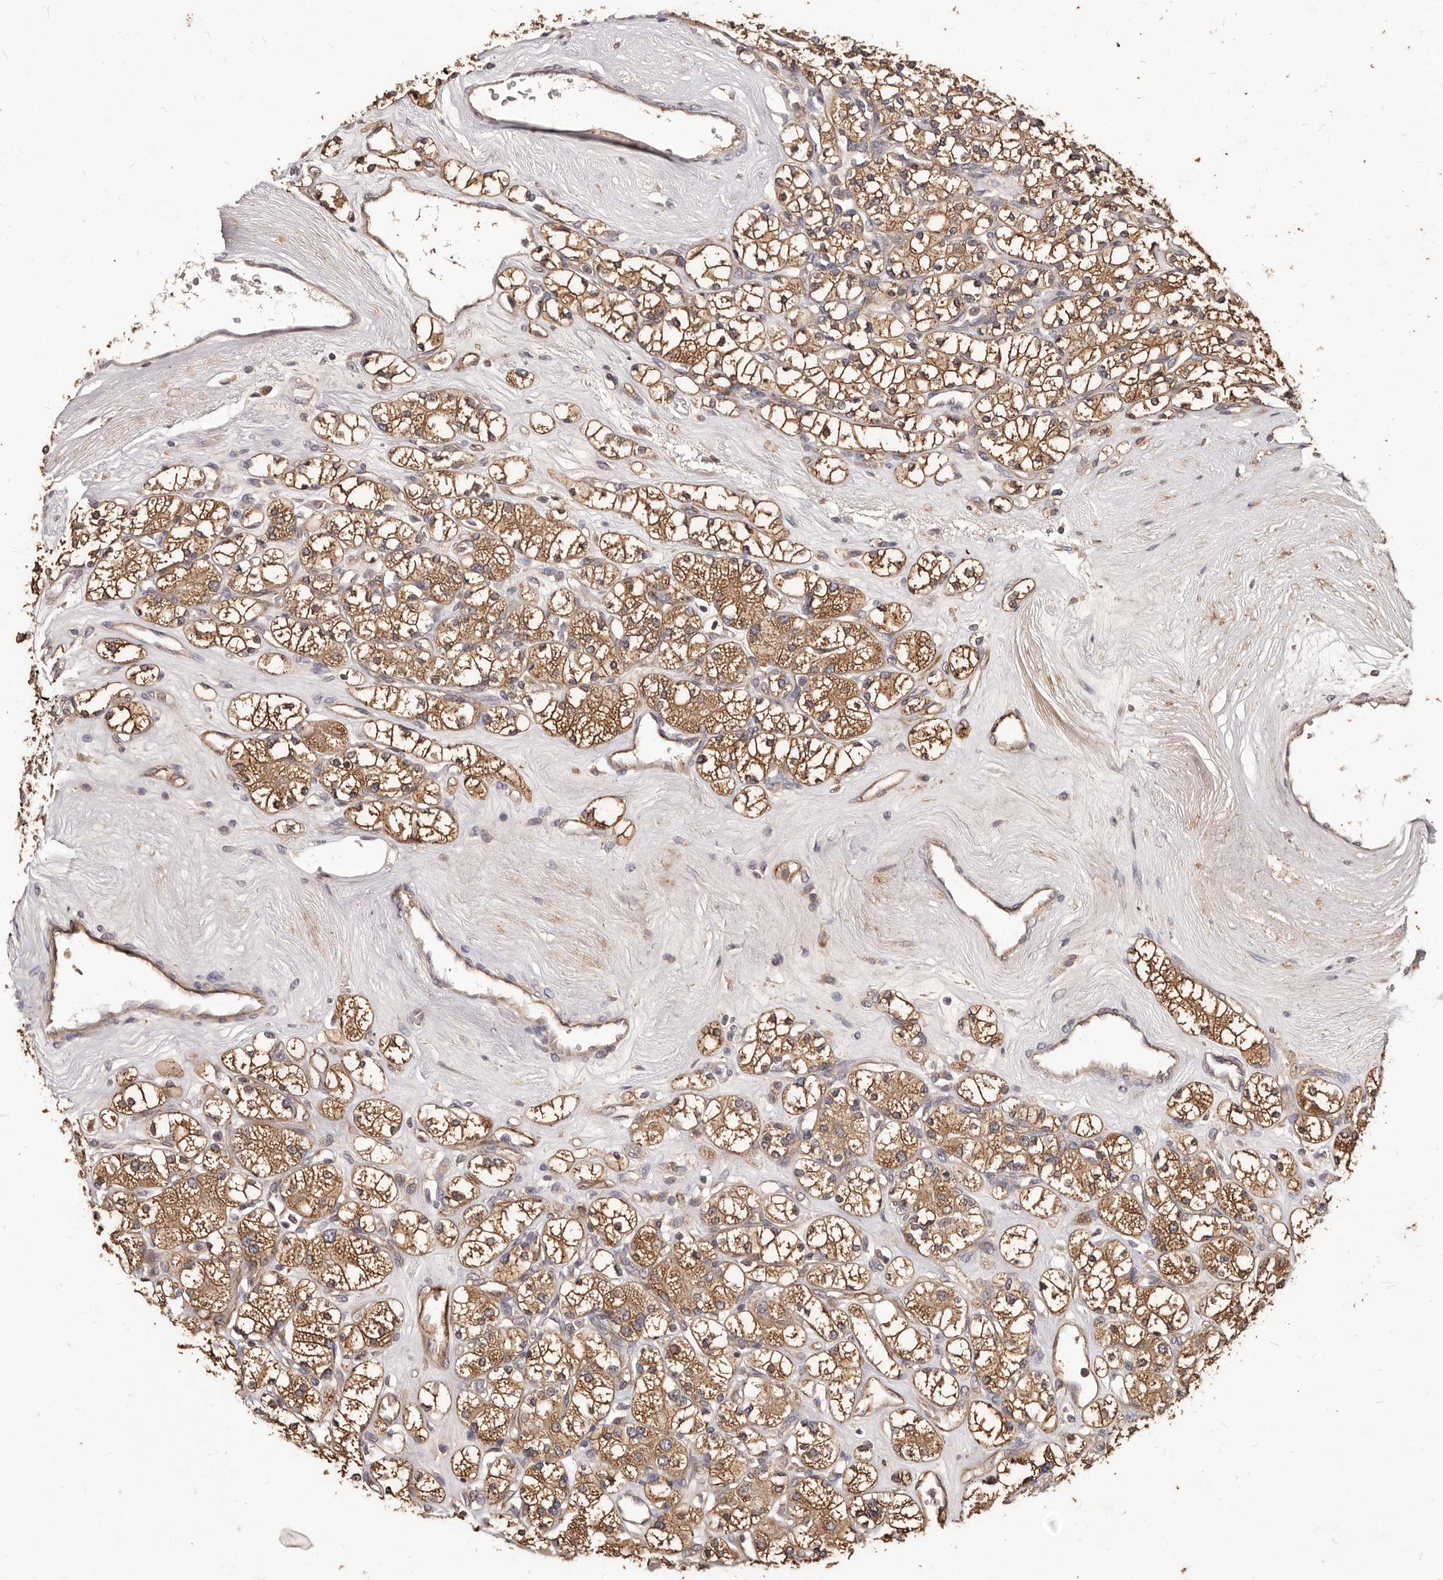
{"staining": {"intensity": "moderate", "quantity": ">75%", "location": "cytoplasmic/membranous"}, "tissue": "renal cancer", "cell_type": "Tumor cells", "image_type": "cancer", "snomed": [{"axis": "morphology", "description": "Adenocarcinoma, NOS"}, {"axis": "topography", "description": "Kidney"}], "caption": "DAB (3,3'-diaminobenzidine) immunohistochemical staining of renal cancer exhibits moderate cytoplasmic/membranous protein positivity in about >75% of tumor cells.", "gene": "CCL14", "patient": {"sex": "male", "age": 77}}